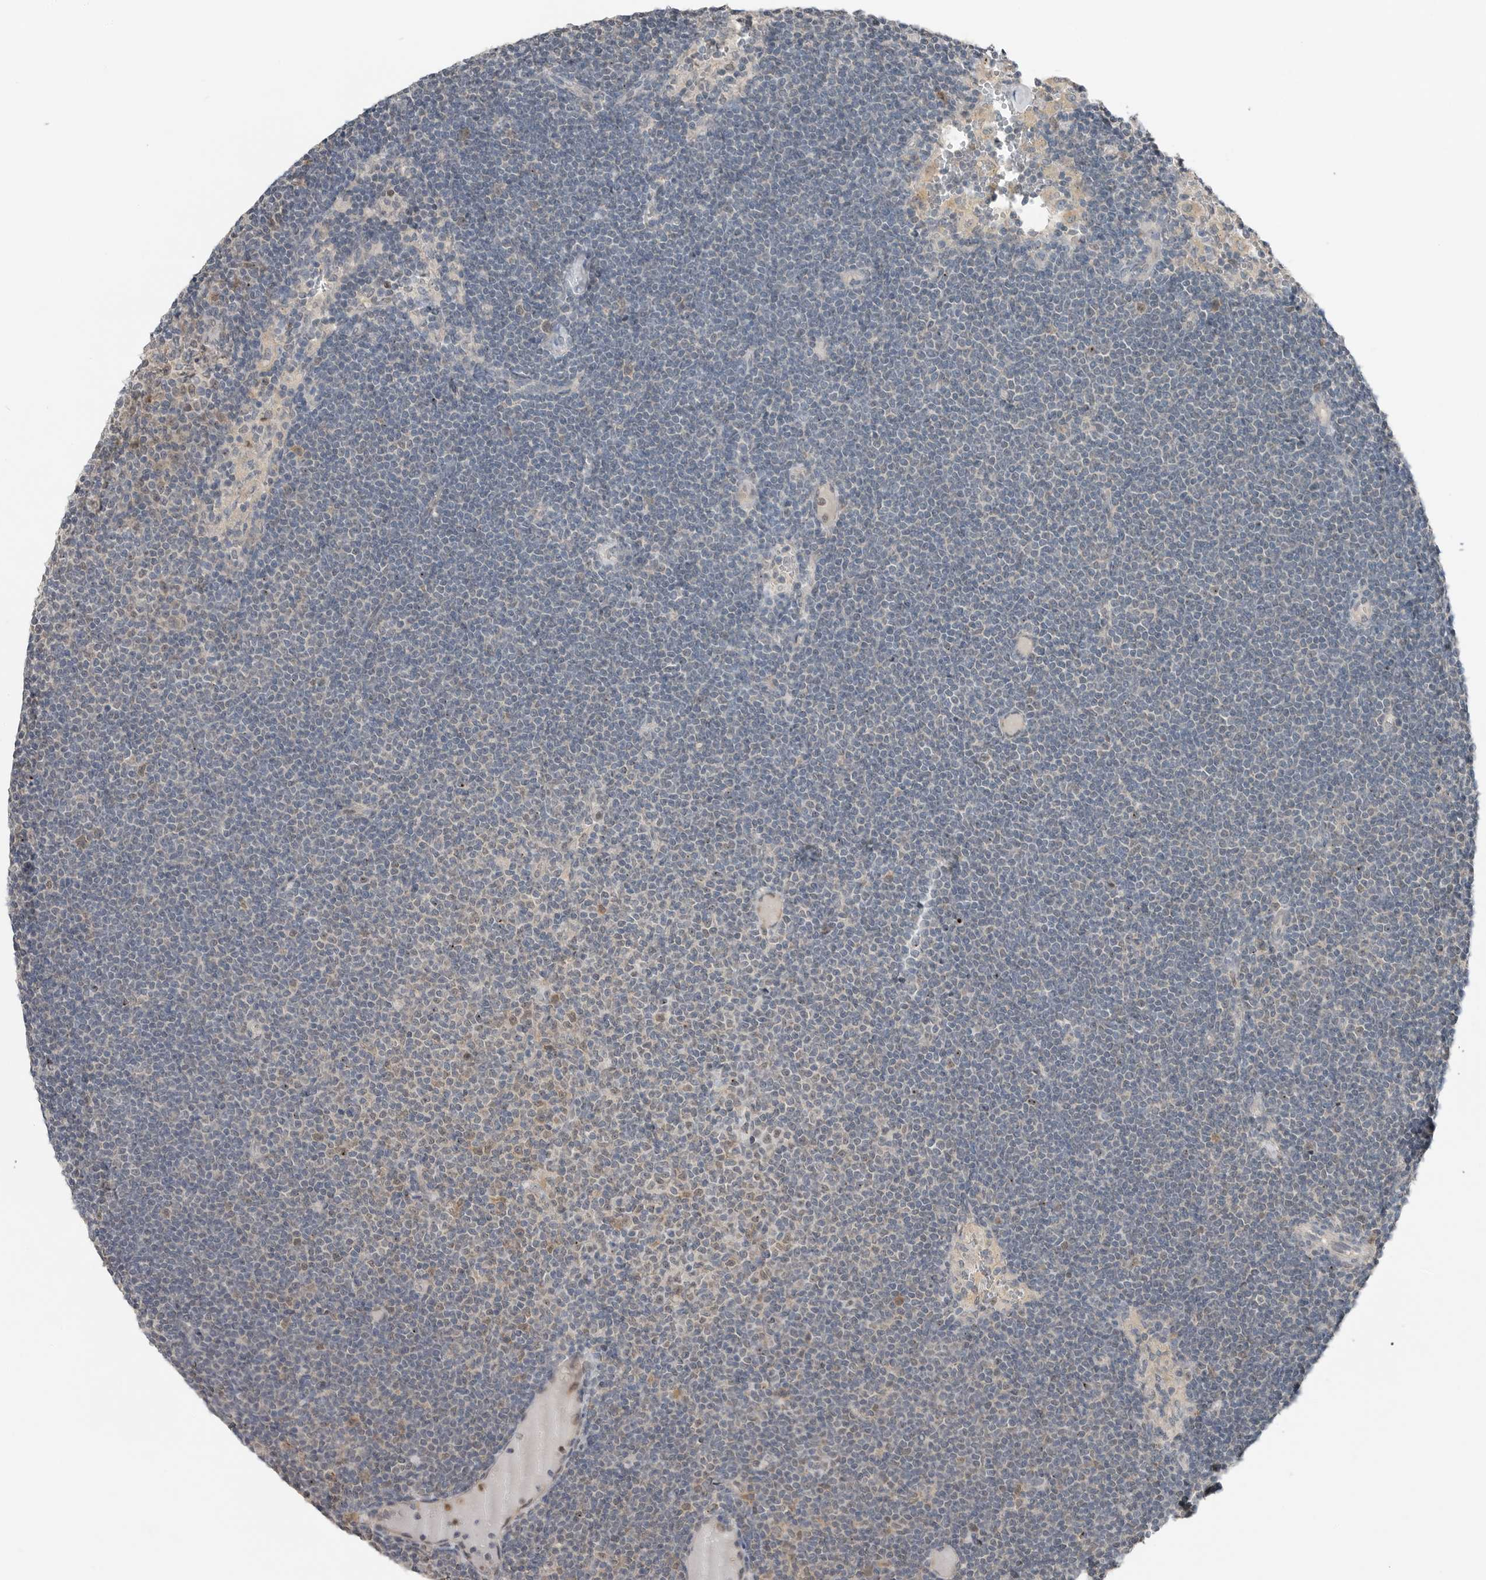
{"staining": {"intensity": "weak", "quantity": "<25%", "location": "nuclear"}, "tissue": "lymphoma", "cell_type": "Tumor cells", "image_type": "cancer", "snomed": [{"axis": "morphology", "description": "Malignant lymphoma, non-Hodgkin's type, Low grade"}, {"axis": "topography", "description": "Lymph node"}], "caption": "Lymphoma was stained to show a protein in brown. There is no significant staining in tumor cells.", "gene": "MFAP3L", "patient": {"sex": "female", "age": 53}}